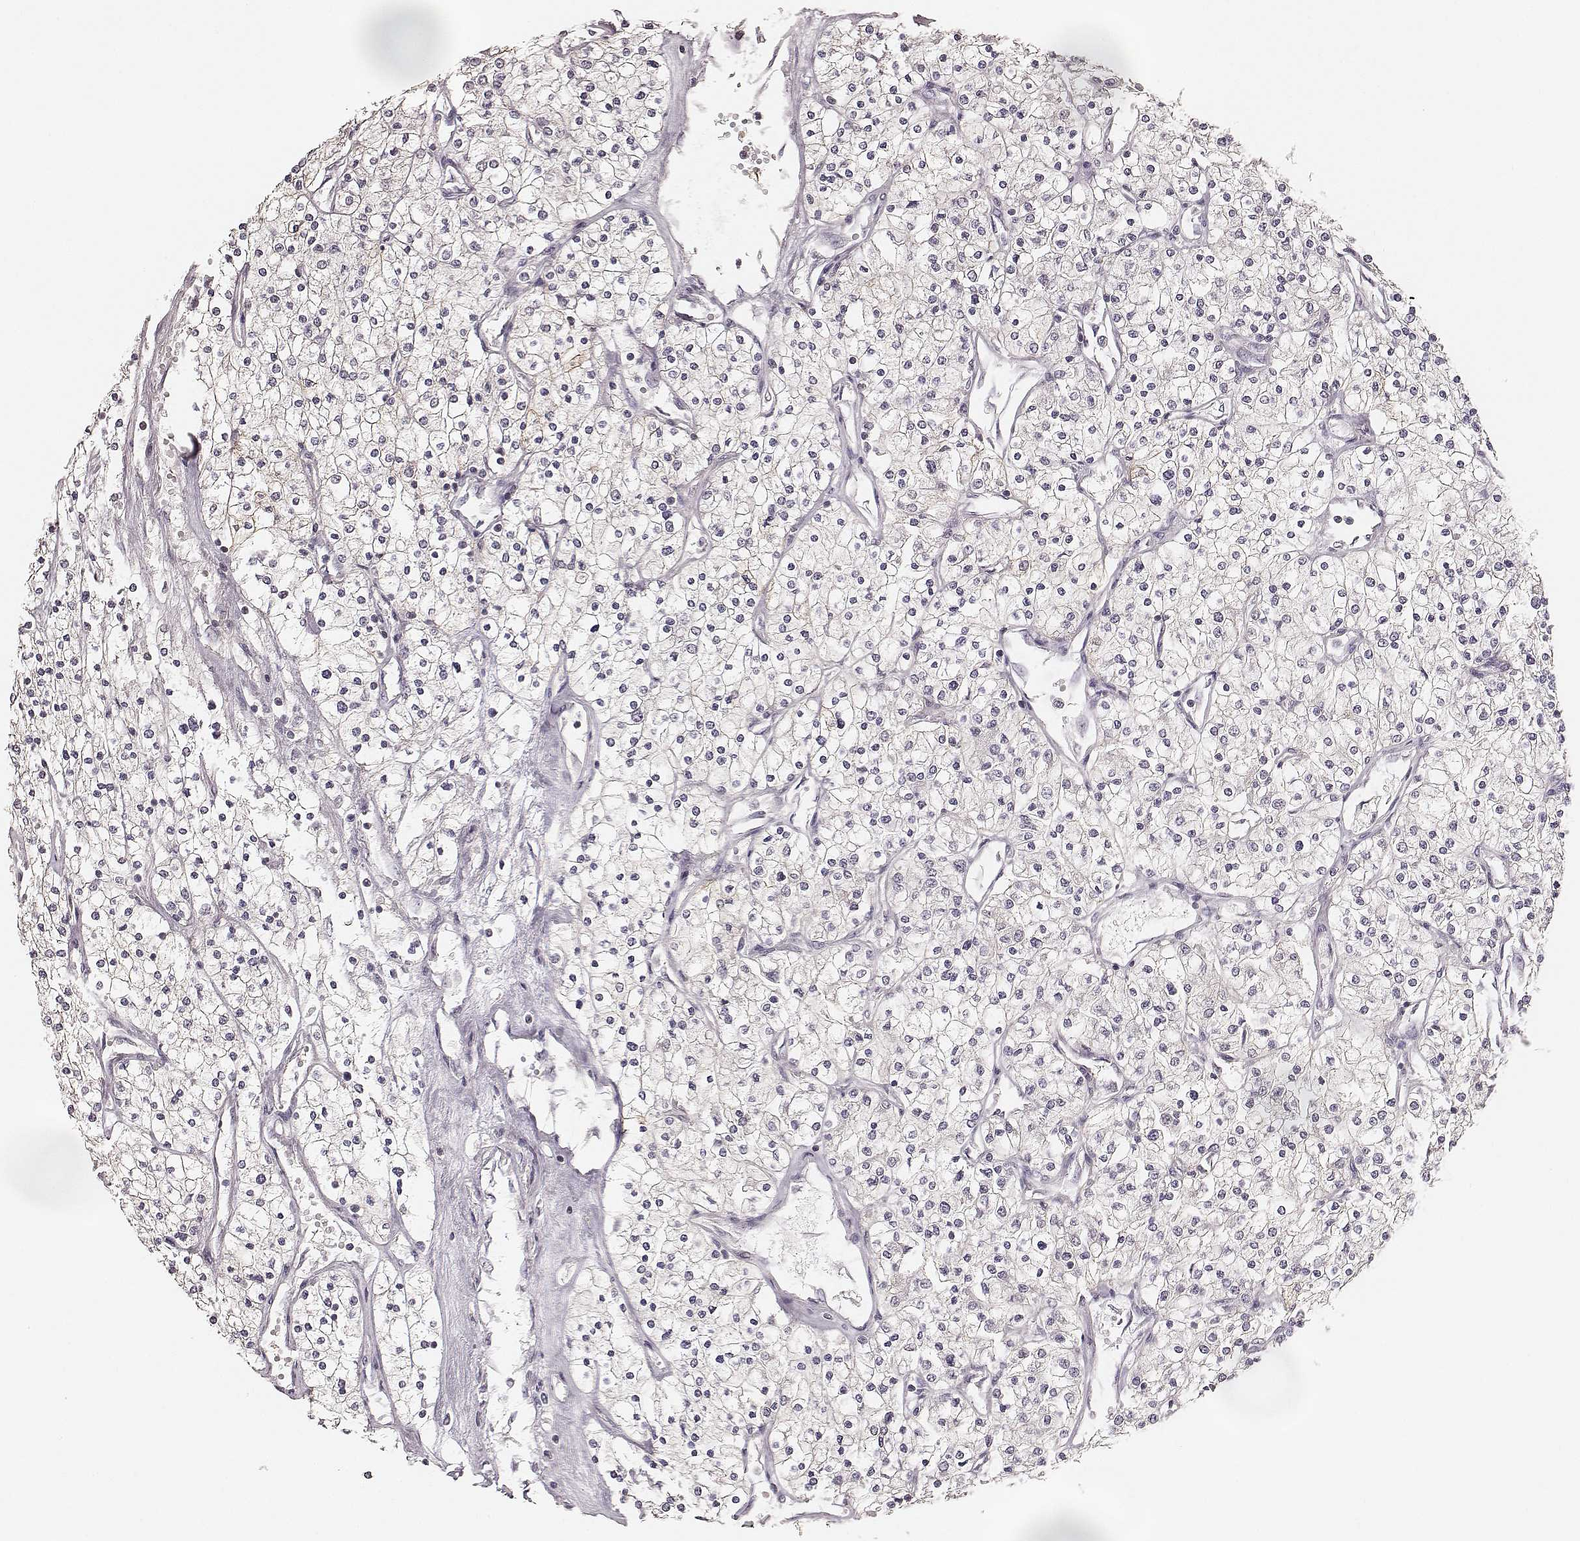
{"staining": {"intensity": "negative", "quantity": "none", "location": "none"}, "tissue": "renal cancer", "cell_type": "Tumor cells", "image_type": "cancer", "snomed": [{"axis": "morphology", "description": "Adenocarcinoma, NOS"}, {"axis": "topography", "description": "Kidney"}], "caption": "High power microscopy micrograph of an immunohistochemistry (IHC) micrograph of renal cancer (adenocarcinoma), revealing no significant positivity in tumor cells.", "gene": "LY6K", "patient": {"sex": "male", "age": 80}}